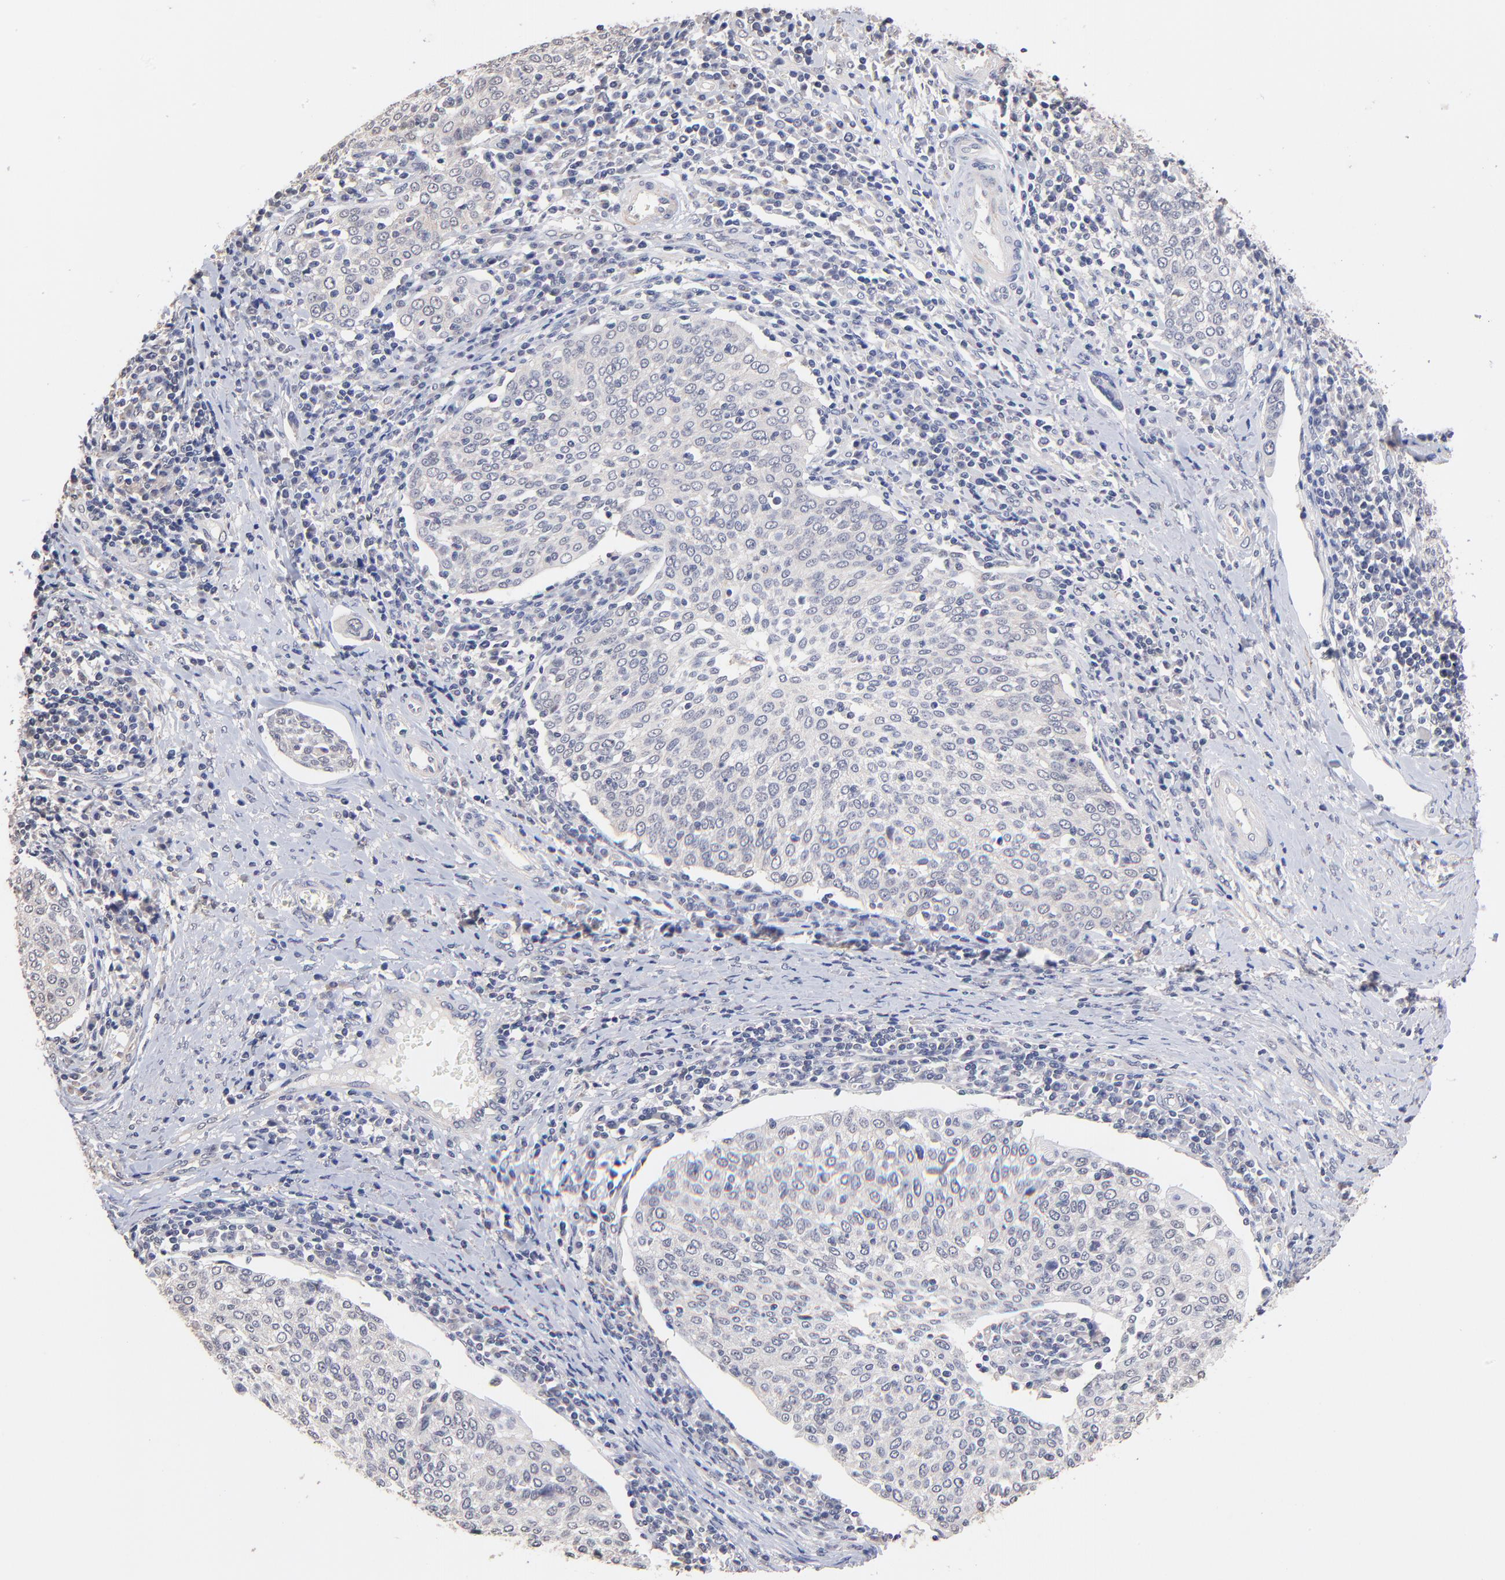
{"staining": {"intensity": "negative", "quantity": "none", "location": "none"}, "tissue": "cervical cancer", "cell_type": "Tumor cells", "image_type": "cancer", "snomed": [{"axis": "morphology", "description": "Squamous cell carcinoma, NOS"}, {"axis": "topography", "description": "Cervix"}], "caption": "DAB (3,3'-diaminobenzidine) immunohistochemical staining of cervical squamous cell carcinoma displays no significant positivity in tumor cells.", "gene": "RIBC2", "patient": {"sex": "female", "age": 40}}